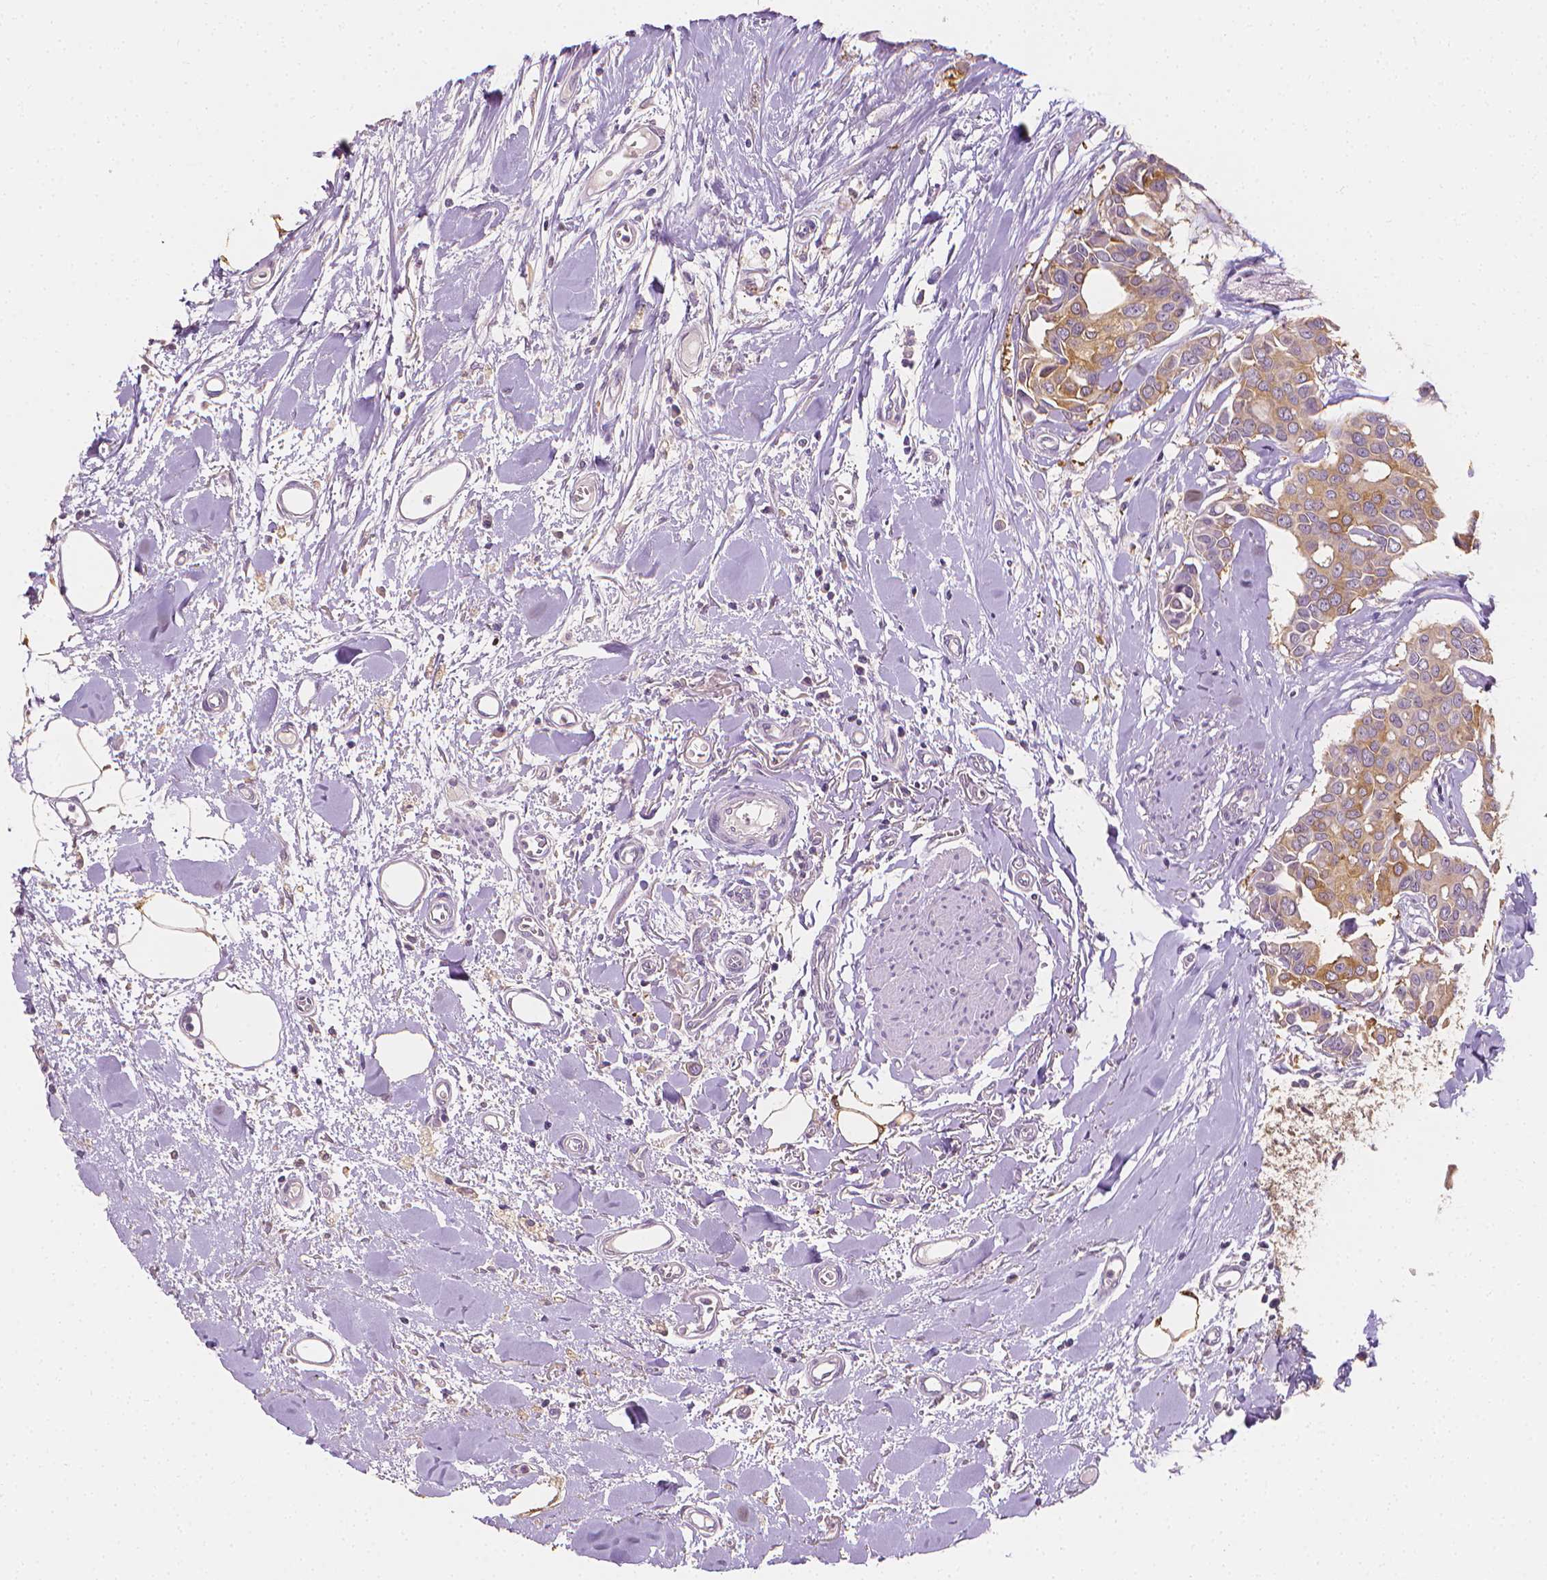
{"staining": {"intensity": "moderate", "quantity": ">75%", "location": "cytoplasmic/membranous"}, "tissue": "breast cancer", "cell_type": "Tumor cells", "image_type": "cancer", "snomed": [{"axis": "morphology", "description": "Duct carcinoma"}, {"axis": "topography", "description": "Breast"}], "caption": "Immunohistochemical staining of human breast cancer shows moderate cytoplasmic/membranous protein expression in approximately >75% of tumor cells.", "gene": "FASN", "patient": {"sex": "female", "age": 54}}